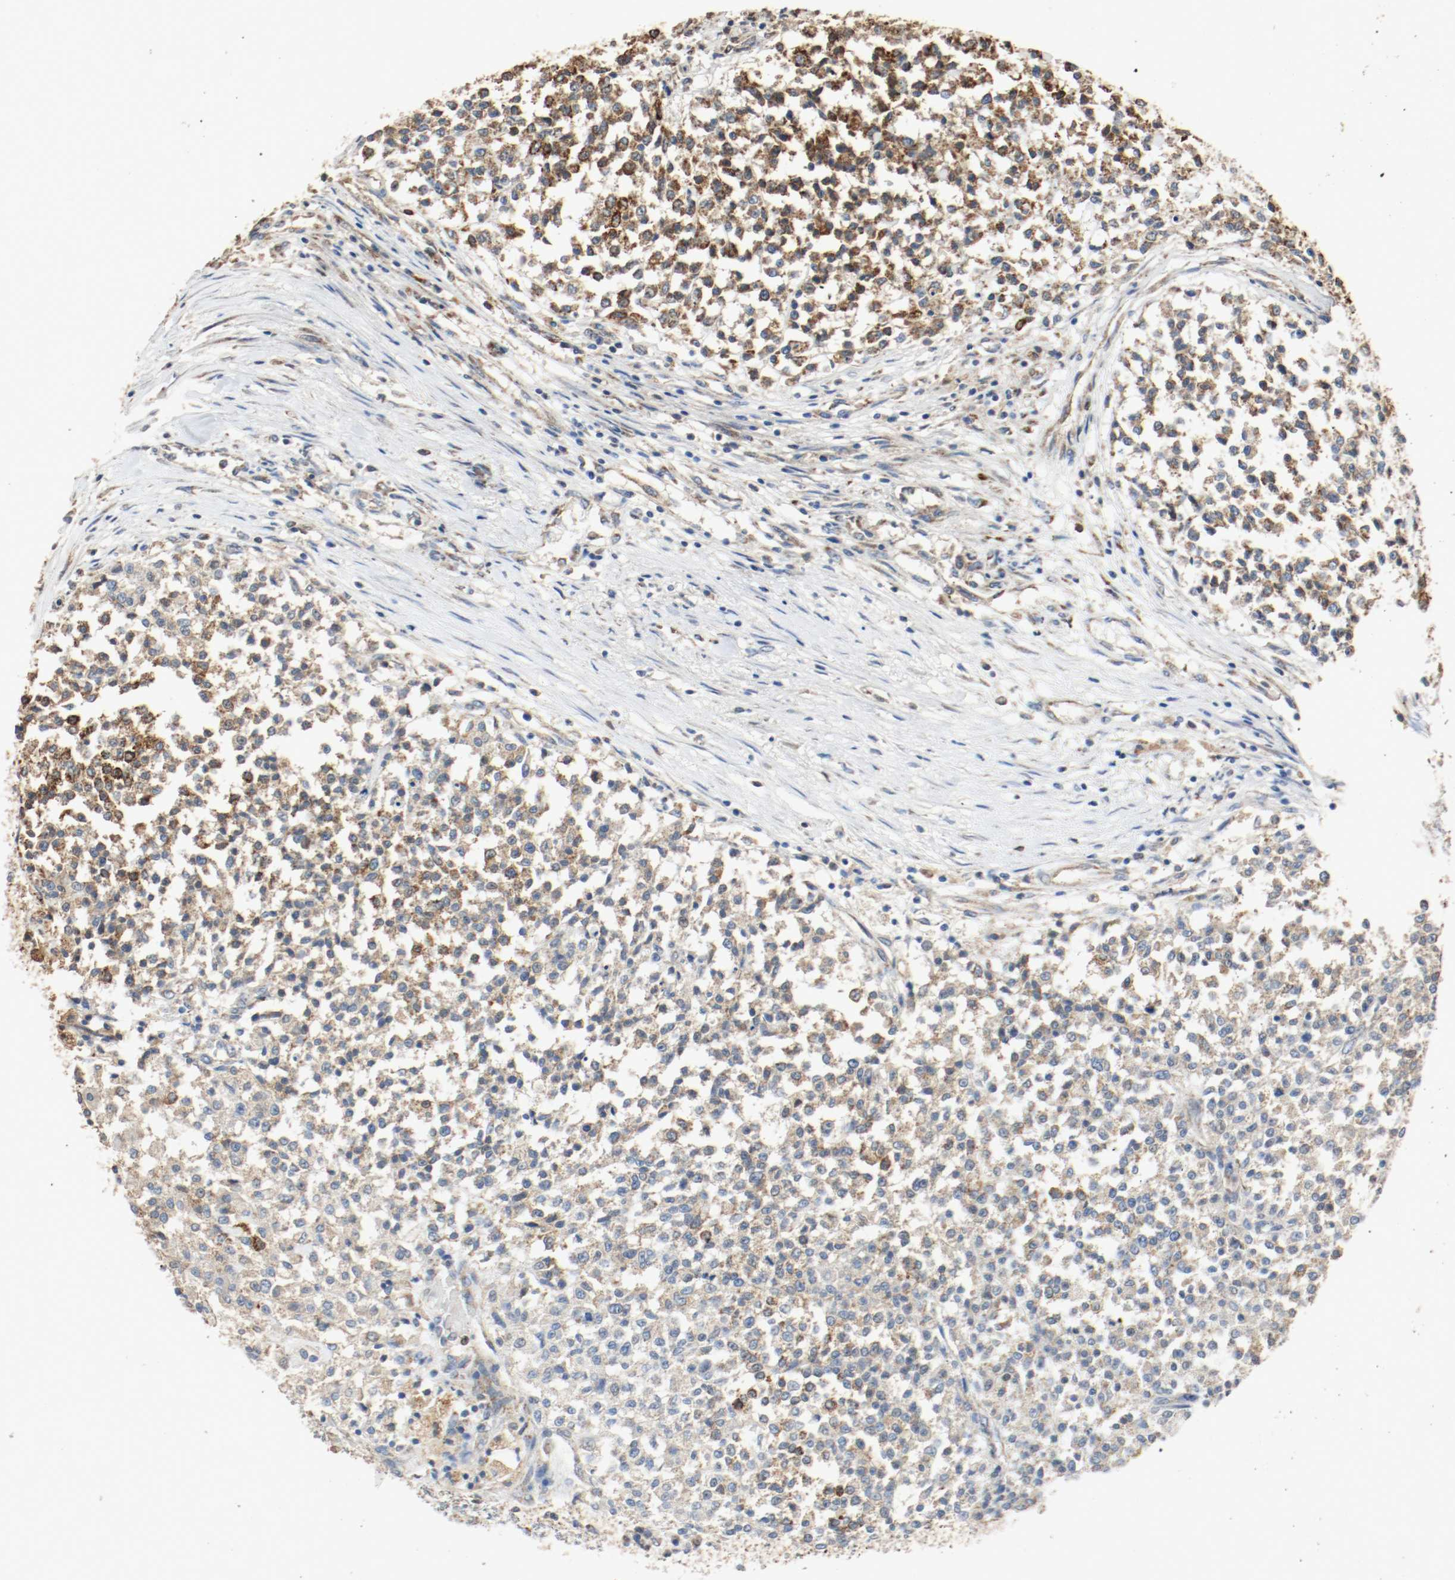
{"staining": {"intensity": "moderate", "quantity": ">75%", "location": "cytoplasmic/membranous"}, "tissue": "testis cancer", "cell_type": "Tumor cells", "image_type": "cancer", "snomed": [{"axis": "morphology", "description": "Seminoma, NOS"}, {"axis": "topography", "description": "Testis"}], "caption": "Brown immunohistochemical staining in human seminoma (testis) reveals moderate cytoplasmic/membranous staining in approximately >75% of tumor cells. (Brightfield microscopy of DAB IHC at high magnification).", "gene": "ALDH4A1", "patient": {"sex": "male", "age": 59}}